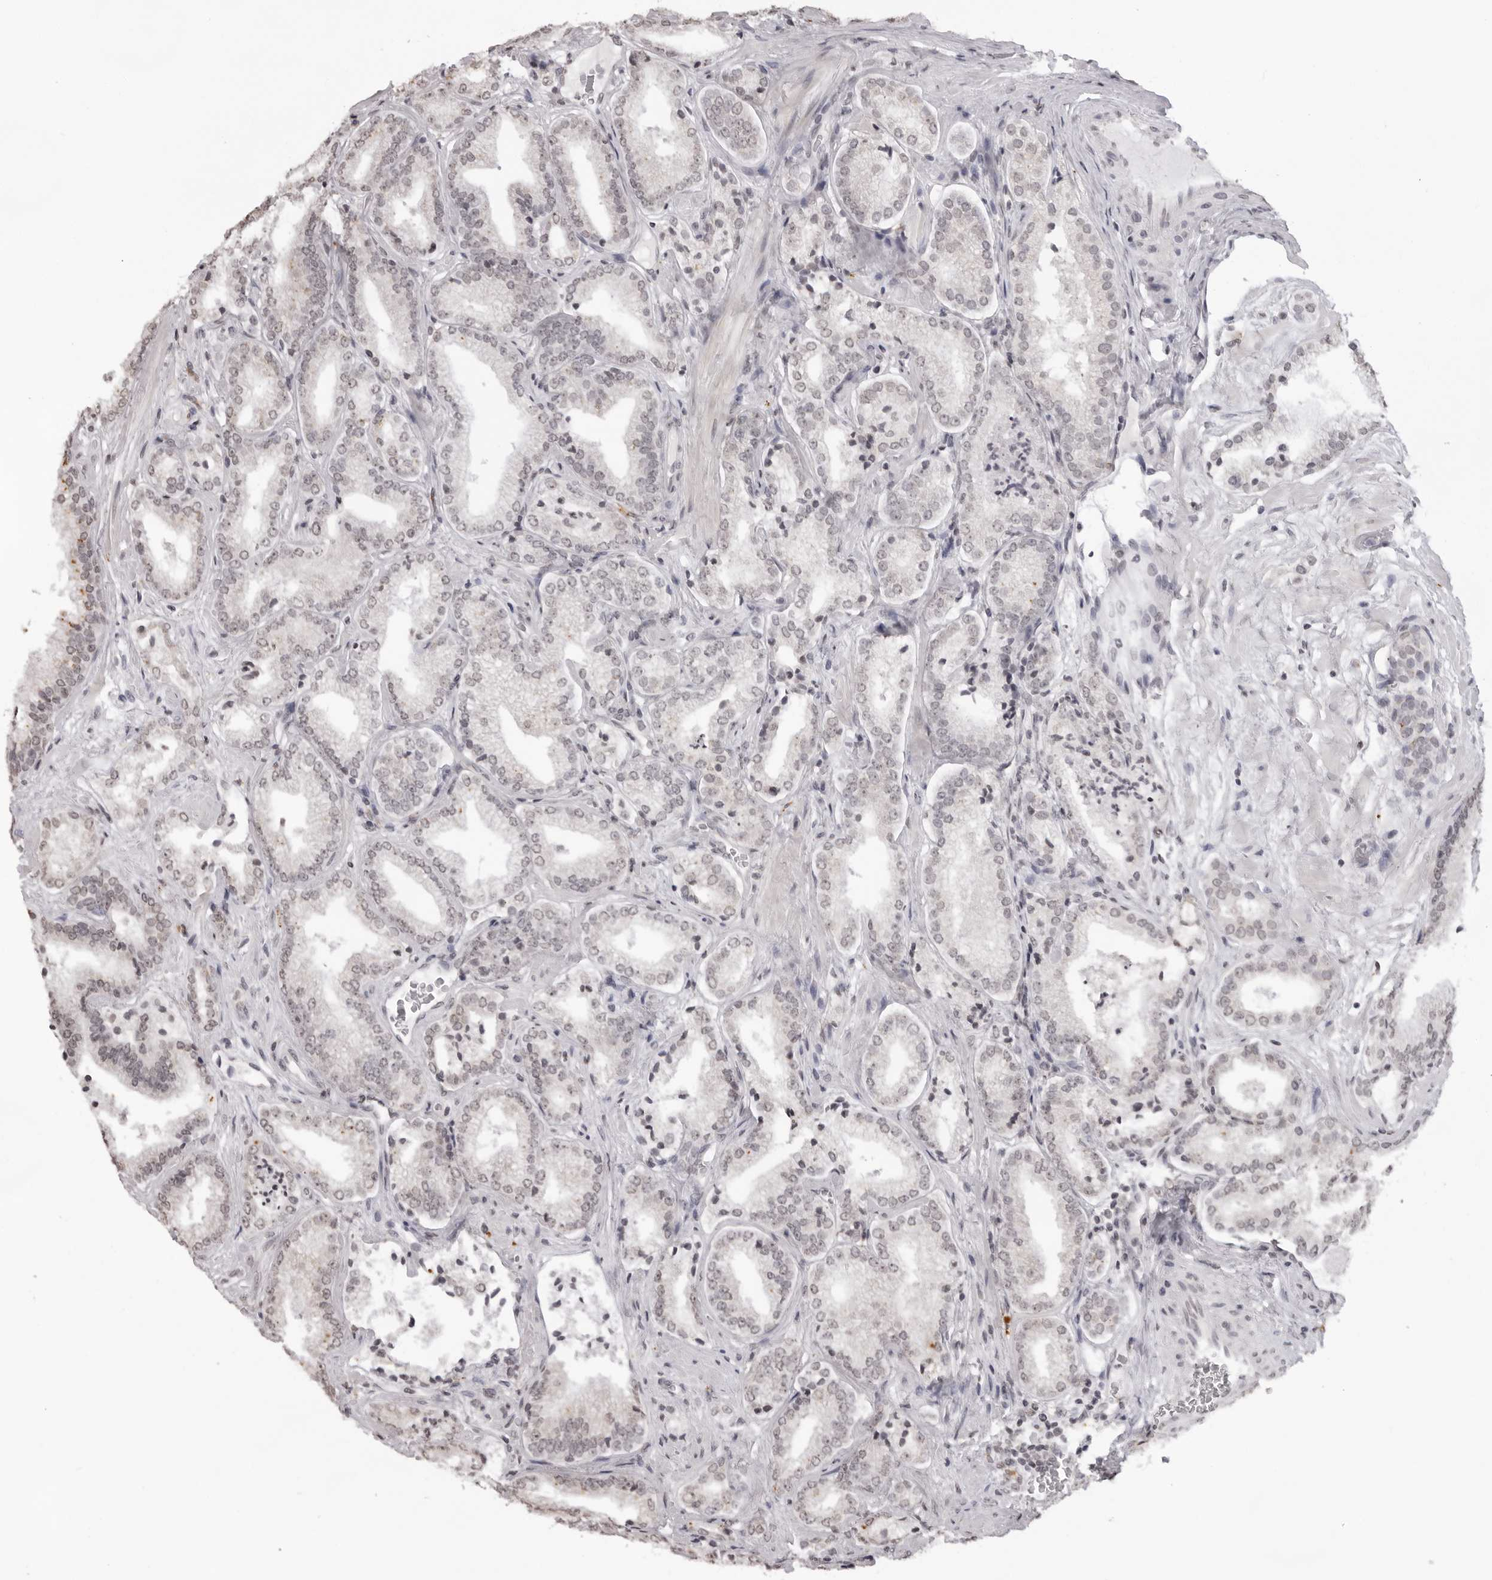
{"staining": {"intensity": "negative", "quantity": "none", "location": "none"}, "tissue": "prostate cancer", "cell_type": "Tumor cells", "image_type": "cancer", "snomed": [{"axis": "morphology", "description": "Adenocarcinoma, Low grade"}, {"axis": "topography", "description": "Prostate"}], "caption": "Prostate cancer (low-grade adenocarcinoma) stained for a protein using immunohistochemistry (IHC) reveals no positivity tumor cells.", "gene": "NTM", "patient": {"sex": "male", "age": 62}}